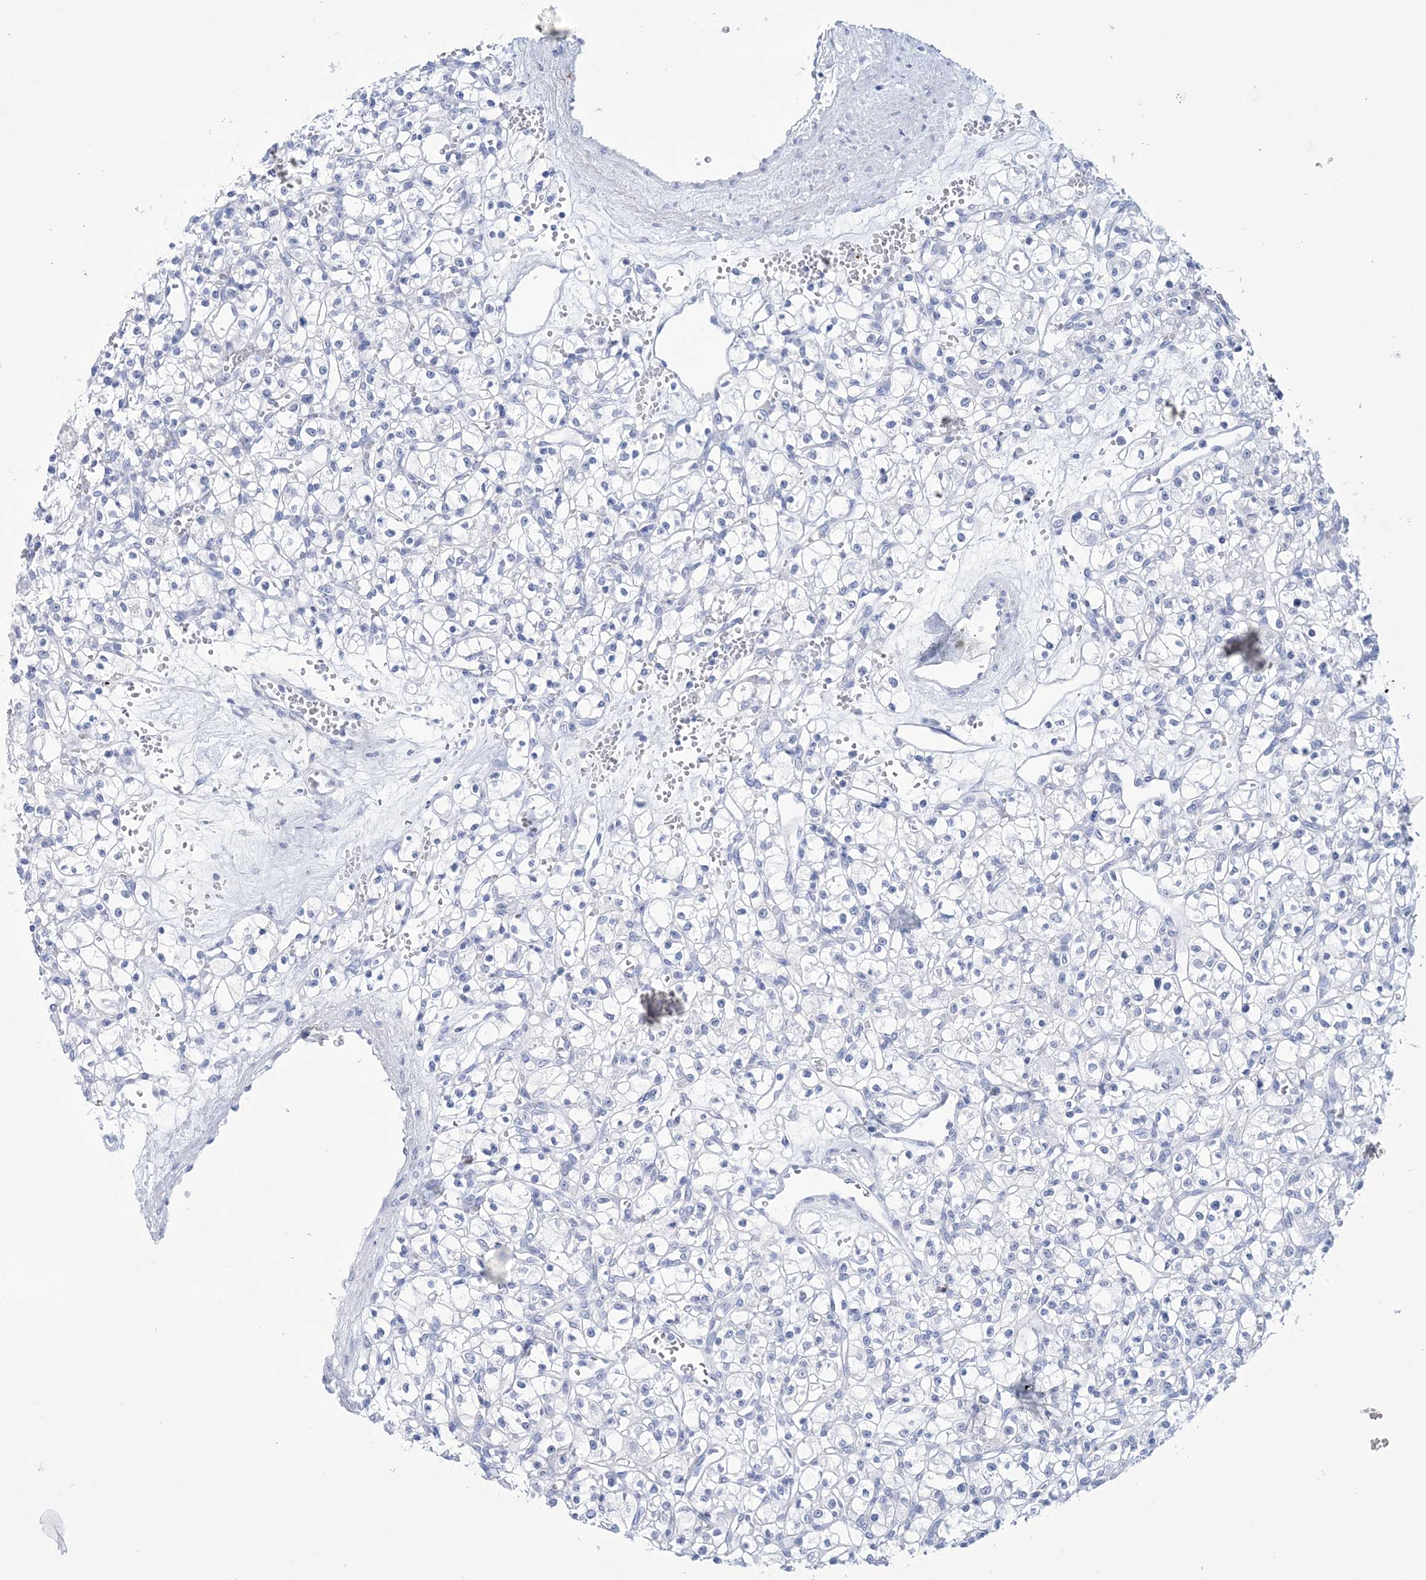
{"staining": {"intensity": "negative", "quantity": "none", "location": "none"}, "tissue": "renal cancer", "cell_type": "Tumor cells", "image_type": "cancer", "snomed": [{"axis": "morphology", "description": "Adenocarcinoma, NOS"}, {"axis": "topography", "description": "Kidney"}], "caption": "This is an immunohistochemistry photomicrograph of renal adenocarcinoma. There is no positivity in tumor cells.", "gene": "DPCD", "patient": {"sex": "female", "age": 59}}